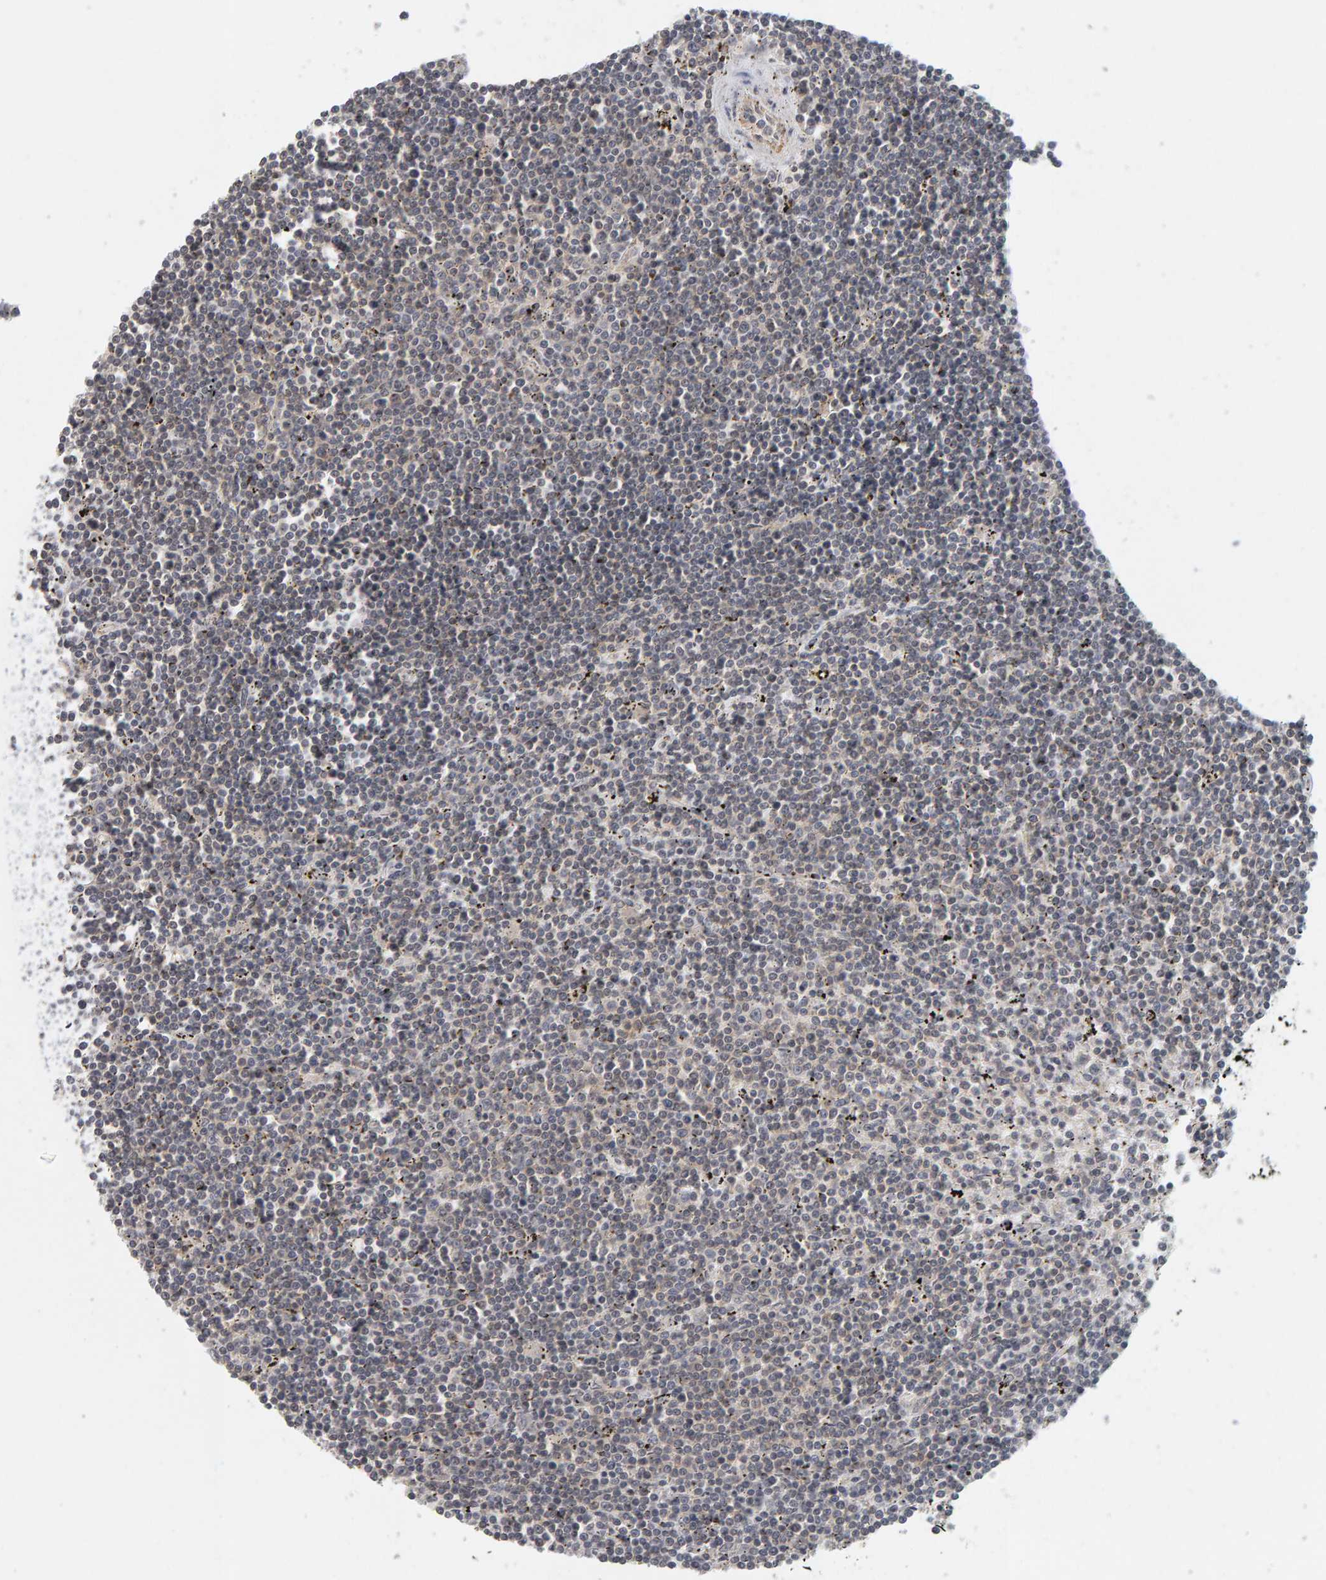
{"staining": {"intensity": "negative", "quantity": "none", "location": "none"}, "tissue": "lymphoma", "cell_type": "Tumor cells", "image_type": "cancer", "snomed": [{"axis": "morphology", "description": "Malignant lymphoma, non-Hodgkin's type, Low grade"}, {"axis": "topography", "description": "Spleen"}], "caption": "The histopathology image shows no staining of tumor cells in lymphoma.", "gene": "TEFM", "patient": {"sex": "male", "age": 76}}